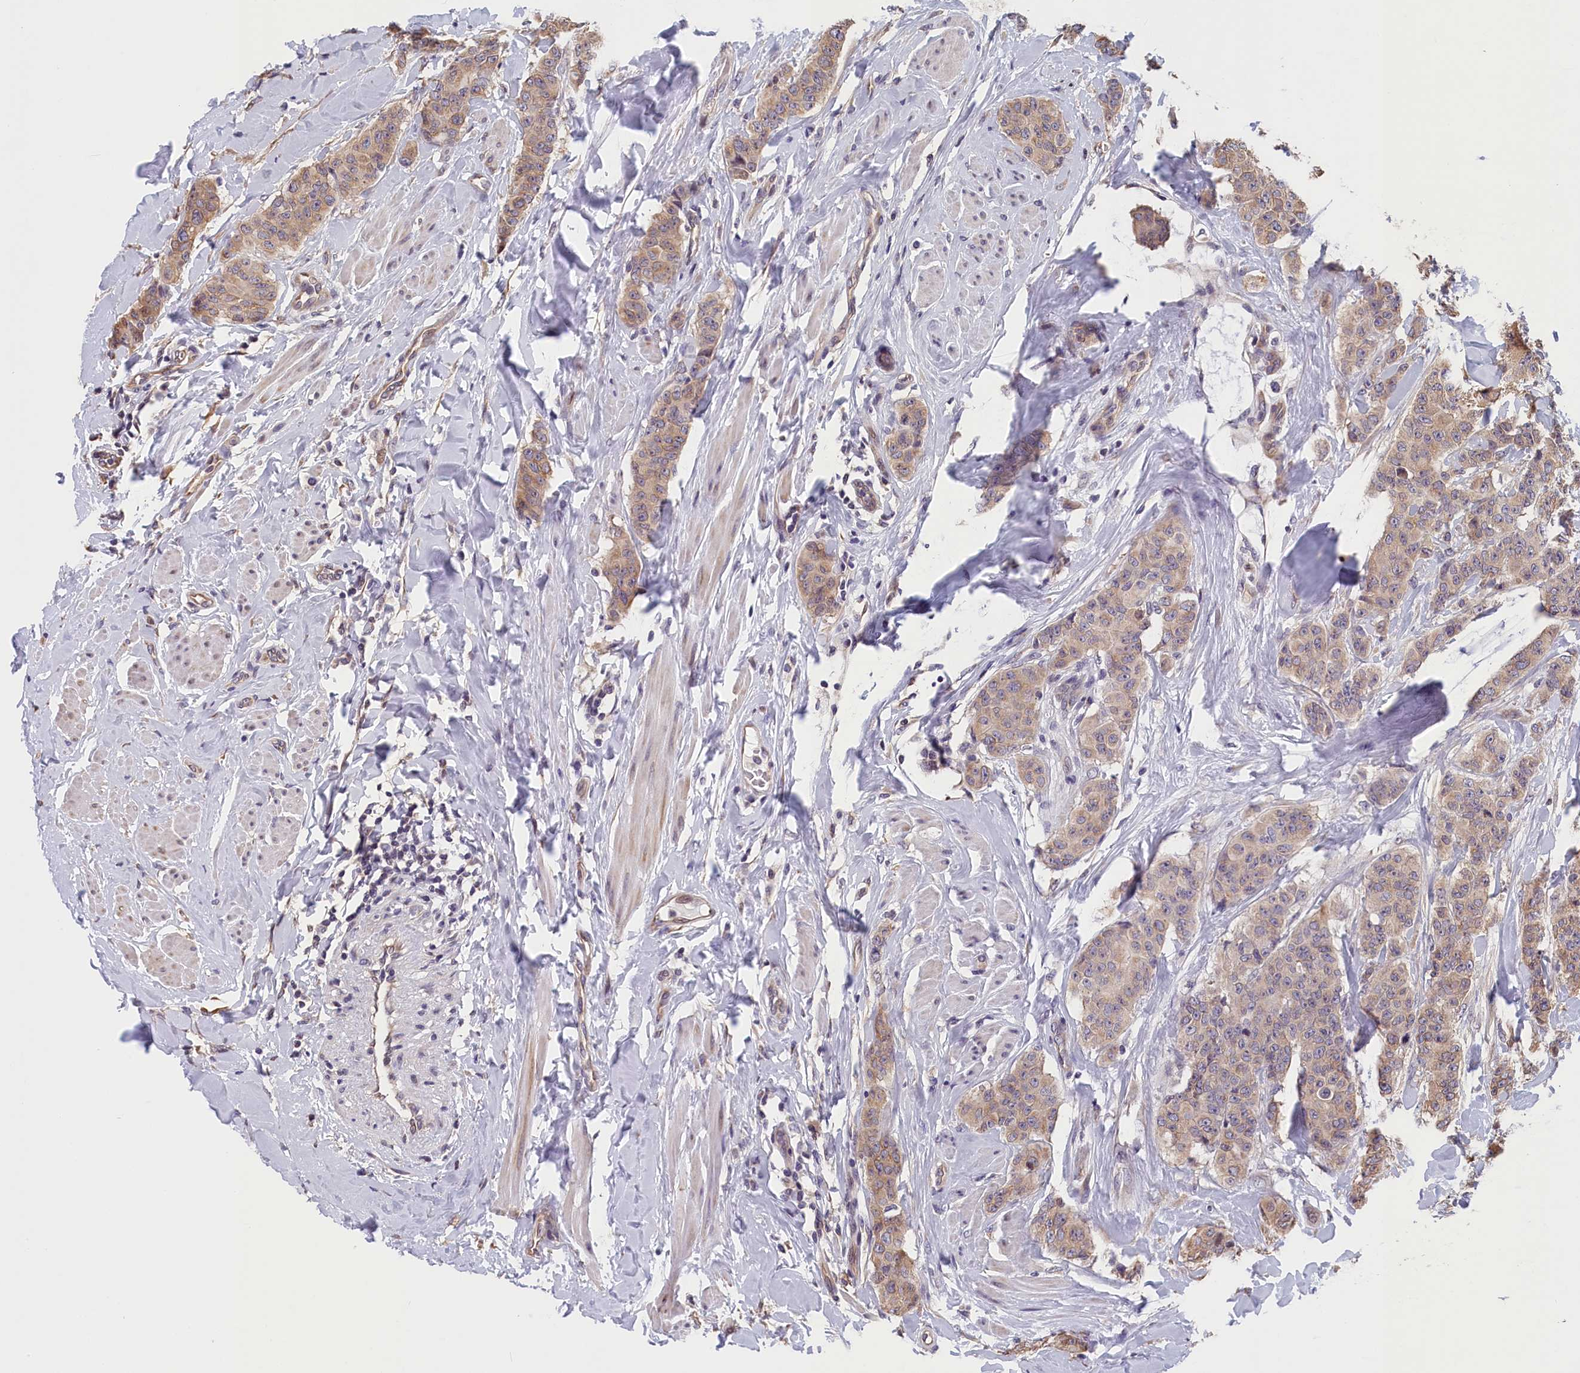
{"staining": {"intensity": "weak", "quantity": ">75%", "location": "cytoplasmic/membranous"}, "tissue": "breast cancer", "cell_type": "Tumor cells", "image_type": "cancer", "snomed": [{"axis": "morphology", "description": "Duct carcinoma"}, {"axis": "topography", "description": "Breast"}], "caption": "Protein positivity by IHC displays weak cytoplasmic/membranous expression in approximately >75% of tumor cells in breast intraductal carcinoma.", "gene": "TMEM116", "patient": {"sex": "female", "age": 40}}